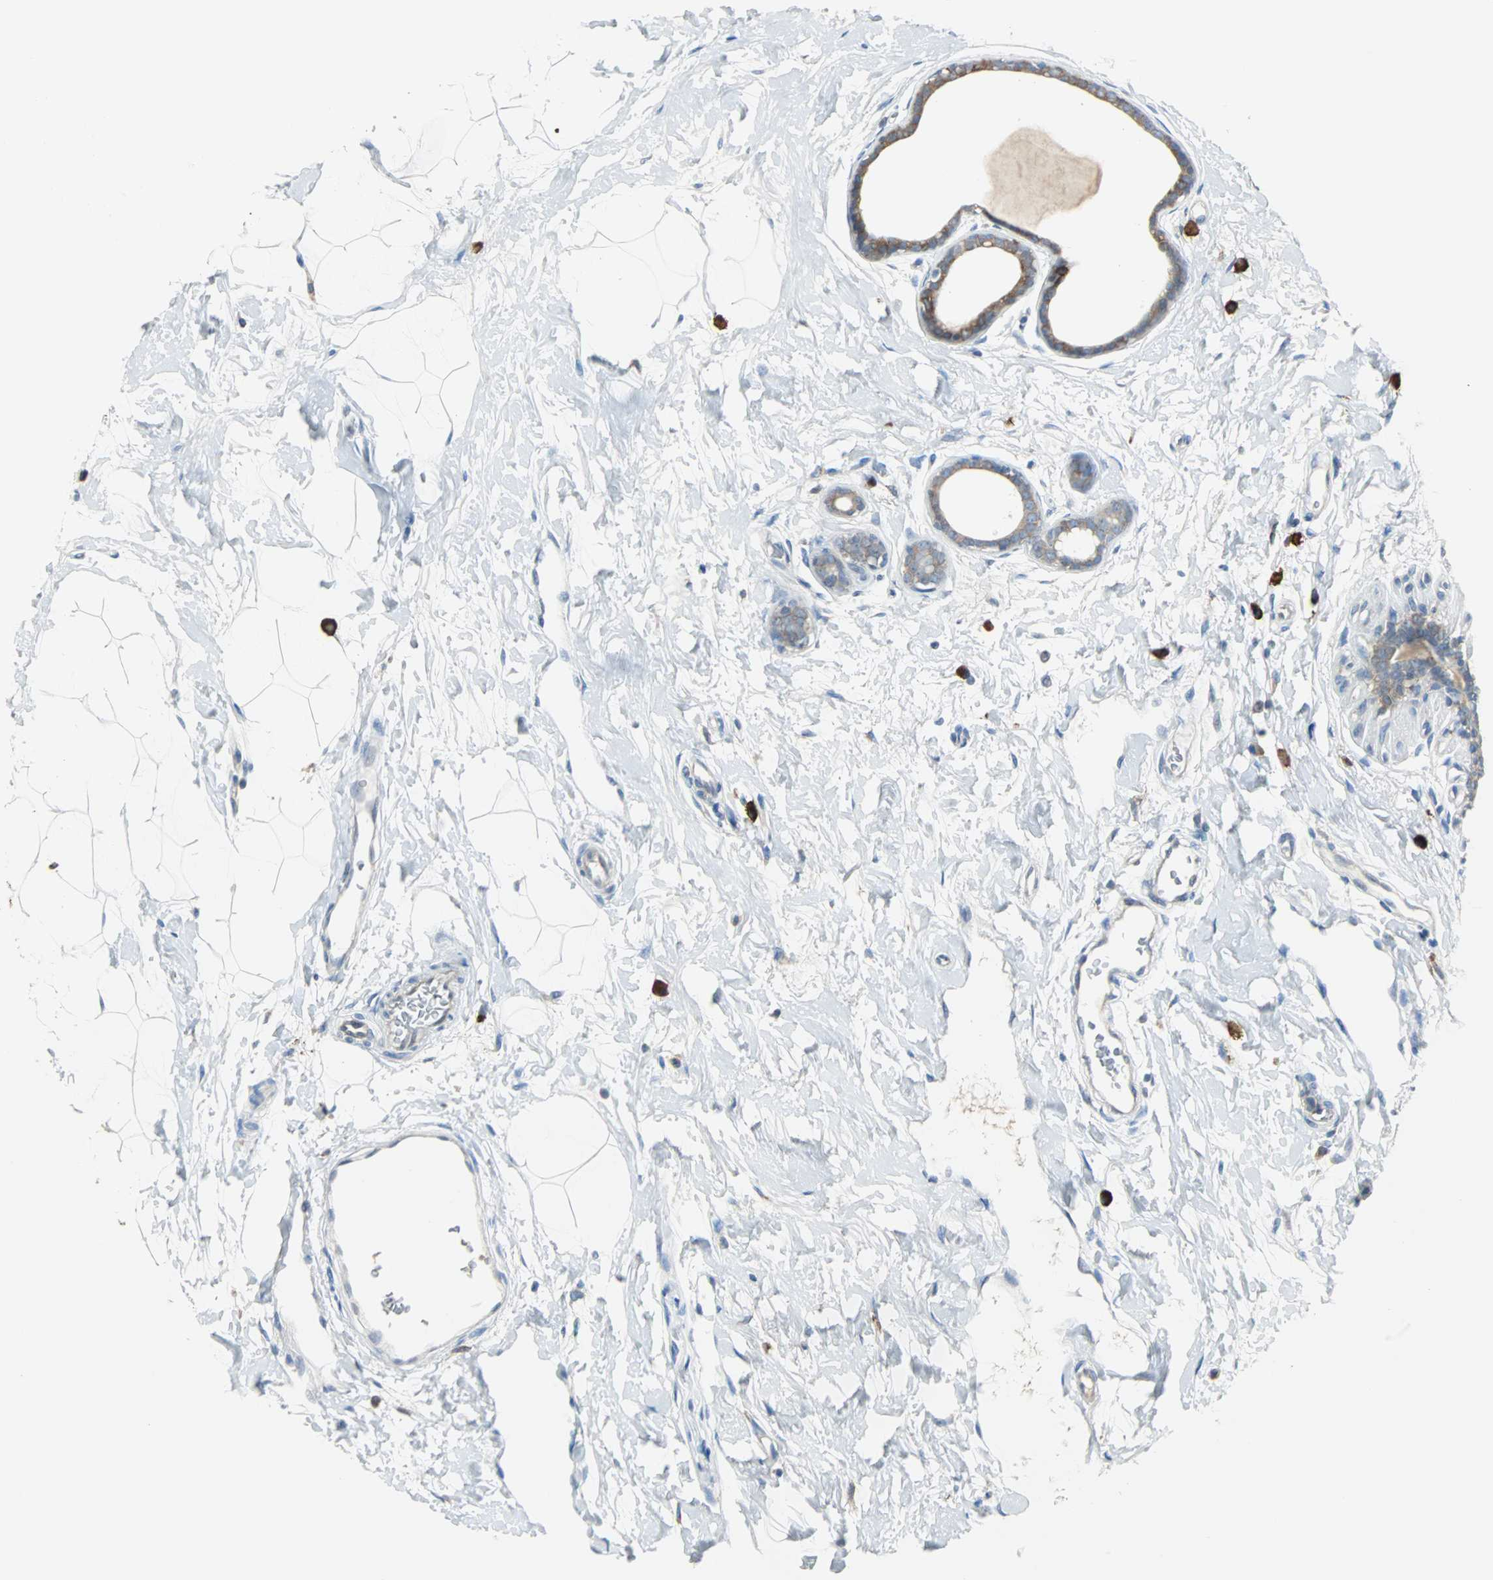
{"staining": {"intensity": "moderate", "quantity": "25%-75%", "location": "cytoplasmic/membranous"}, "tissue": "breast cancer", "cell_type": "Tumor cells", "image_type": "cancer", "snomed": [{"axis": "morphology", "description": "Lobular carcinoma, in situ"}, {"axis": "morphology", "description": "Lobular carcinoma"}, {"axis": "topography", "description": "Breast"}], "caption": "The histopathology image displays immunohistochemical staining of breast cancer. There is moderate cytoplasmic/membranous staining is appreciated in approximately 25%-75% of tumor cells.", "gene": "PDIA4", "patient": {"sex": "female", "age": 41}}